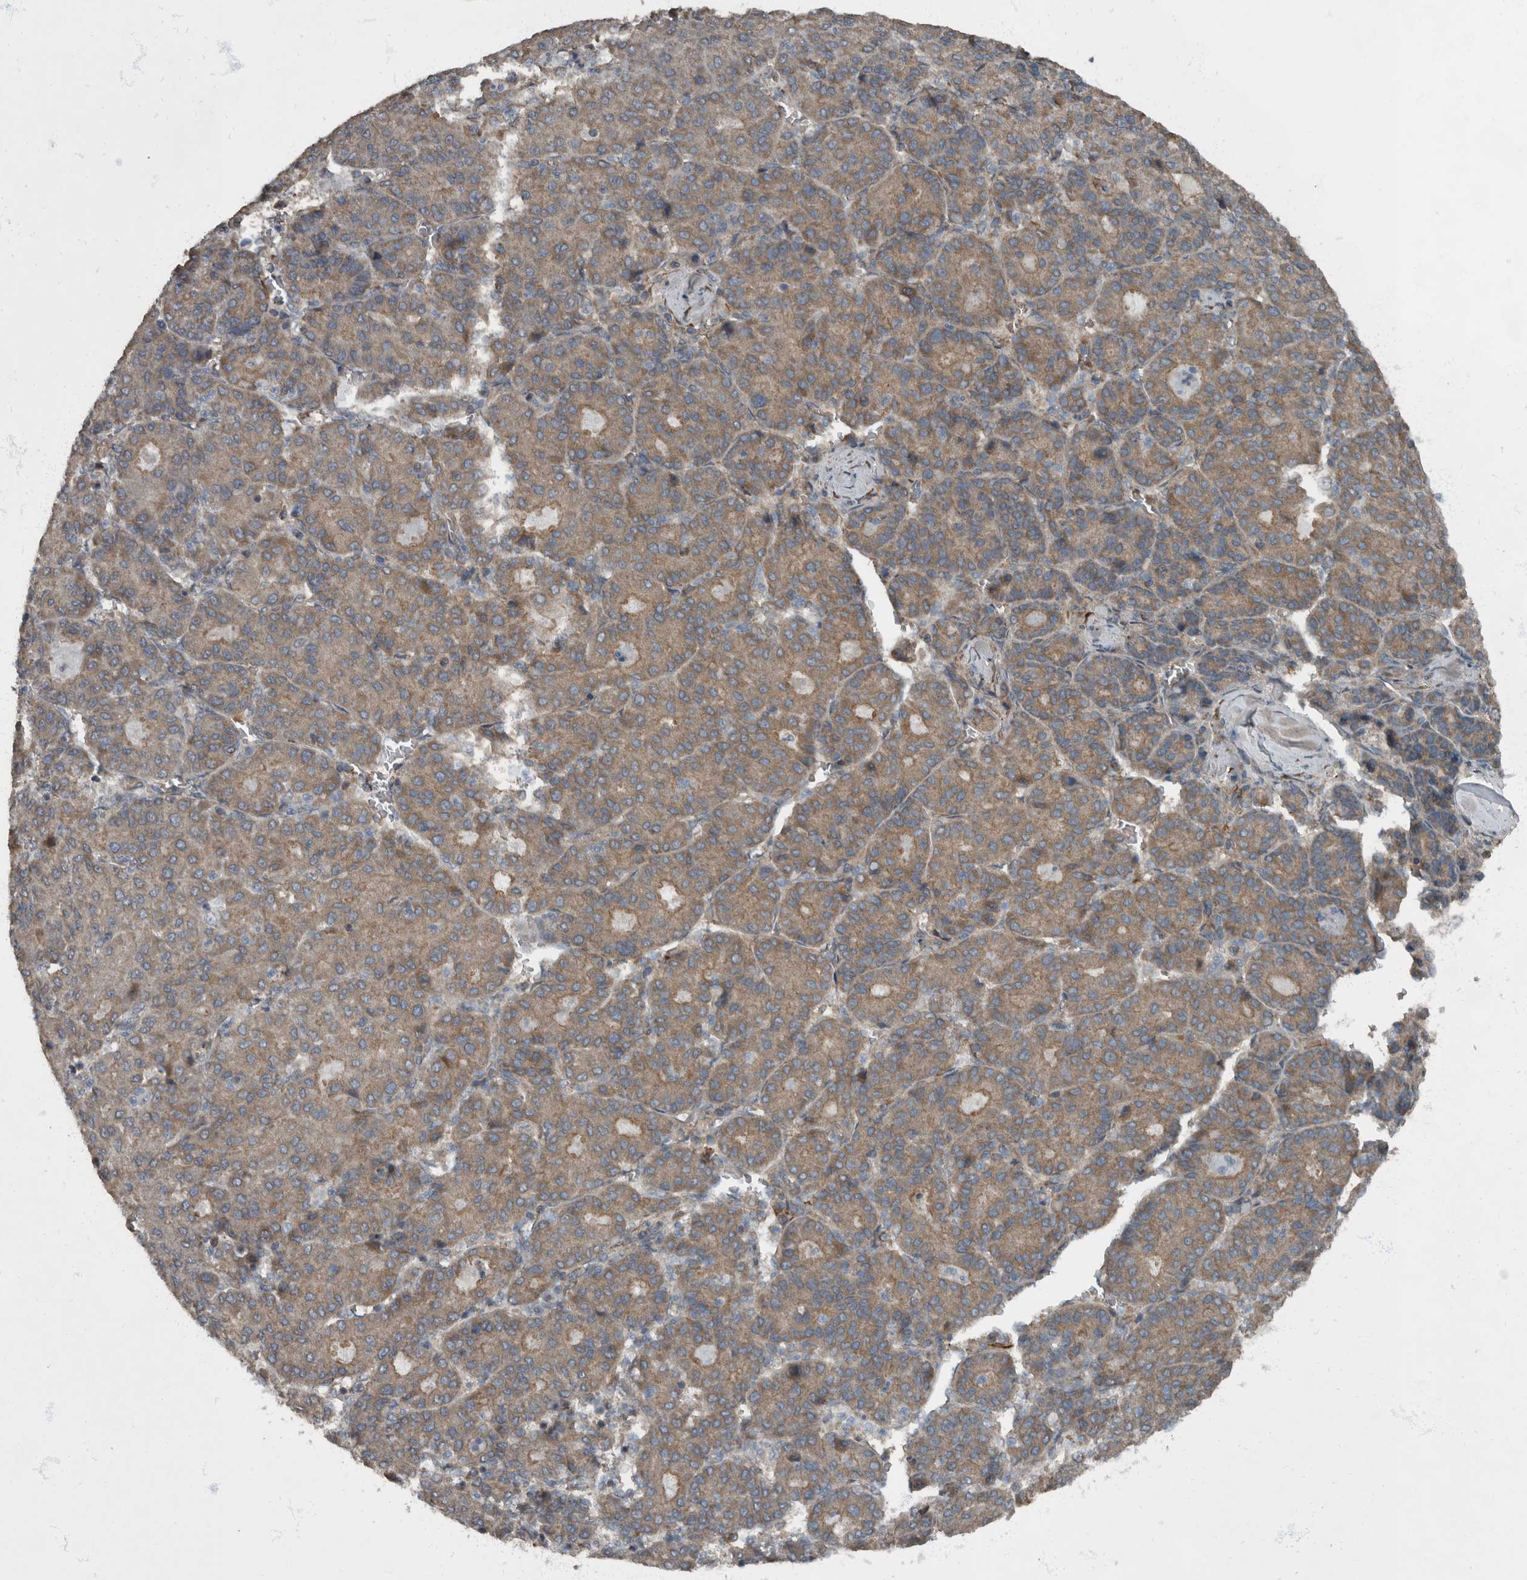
{"staining": {"intensity": "weak", "quantity": ">75%", "location": "cytoplasmic/membranous"}, "tissue": "liver cancer", "cell_type": "Tumor cells", "image_type": "cancer", "snomed": [{"axis": "morphology", "description": "Carcinoma, Hepatocellular, NOS"}, {"axis": "topography", "description": "Liver"}], "caption": "Weak cytoplasmic/membranous protein expression is appreciated in approximately >75% of tumor cells in liver hepatocellular carcinoma.", "gene": "RABGGTB", "patient": {"sex": "male", "age": 65}}